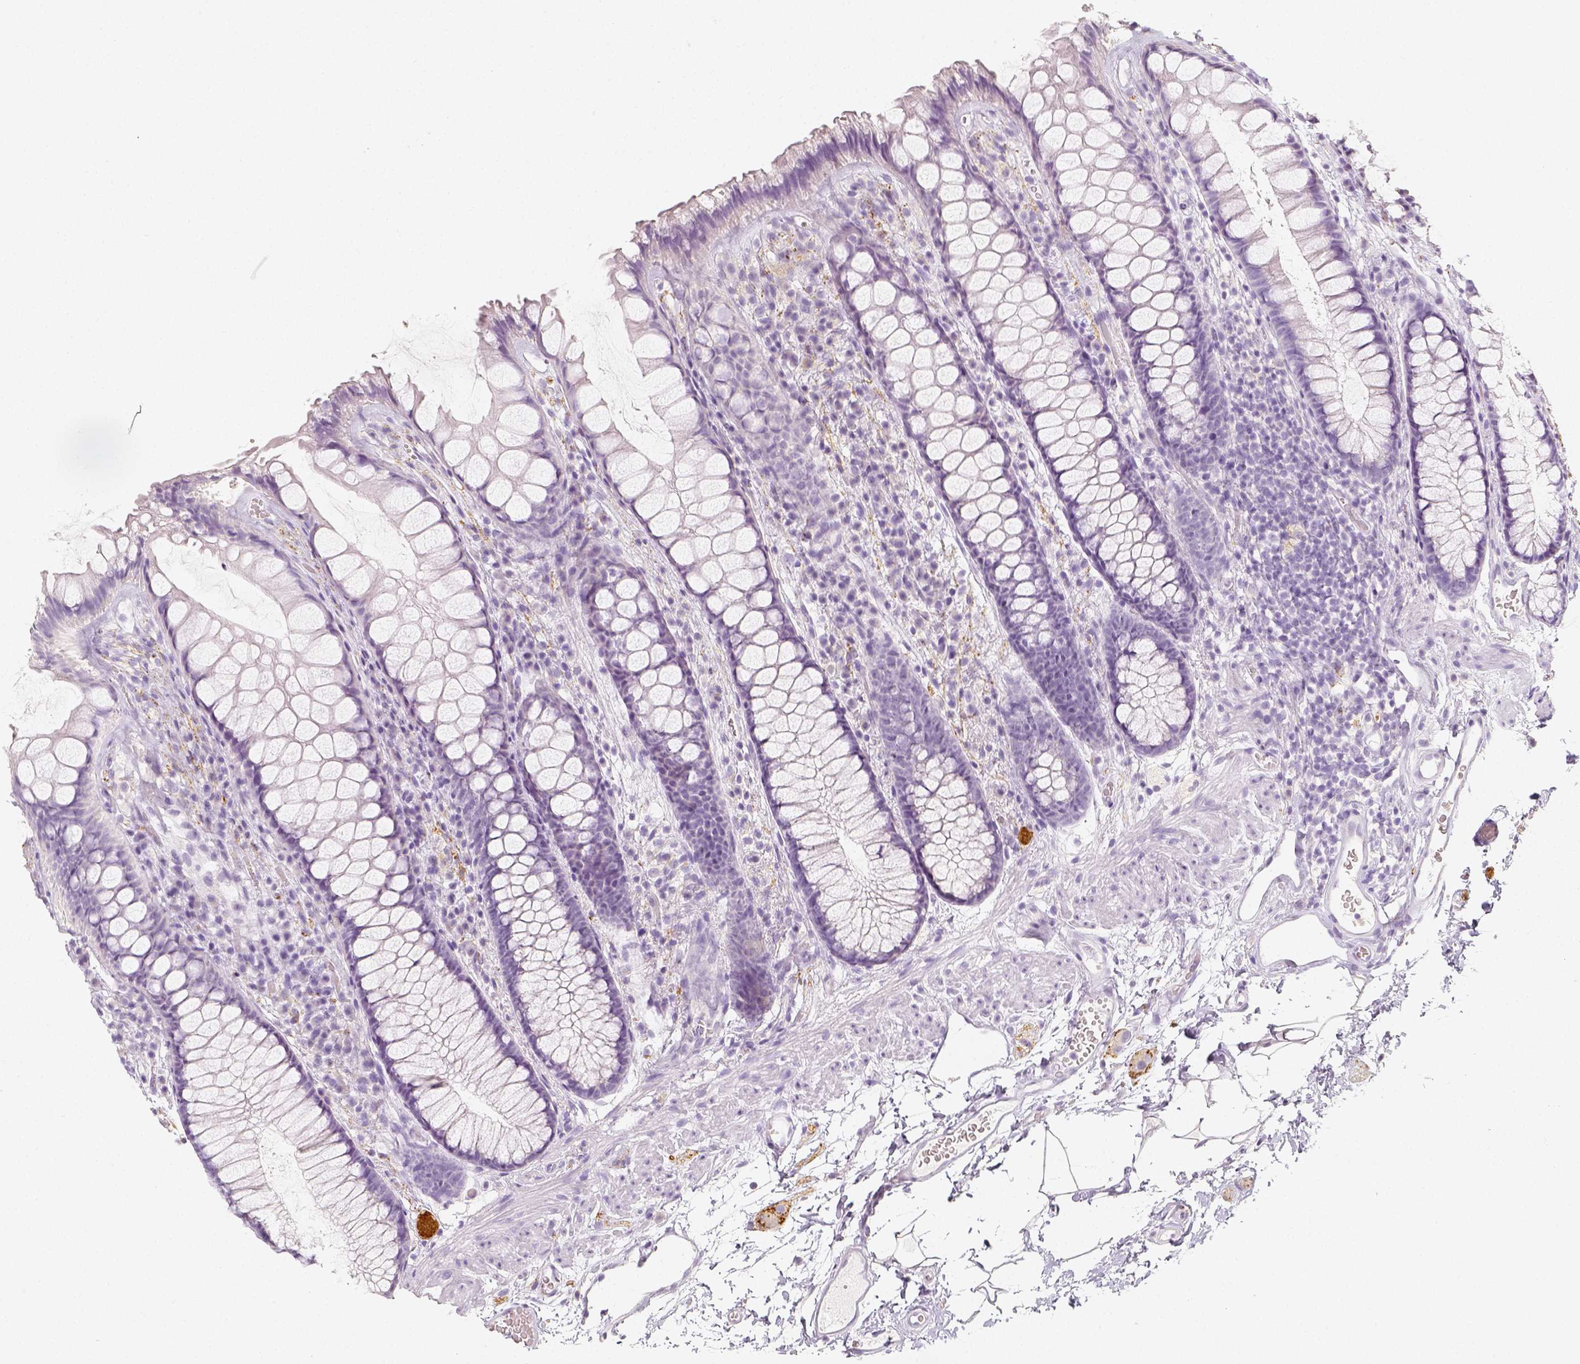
{"staining": {"intensity": "negative", "quantity": "none", "location": "none"}, "tissue": "rectum", "cell_type": "Glandular cells", "image_type": "normal", "snomed": [{"axis": "morphology", "description": "Normal tissue, NOS"}, {"axis": "topography", "description": "Rectum"}], "caption": "Benign rectum was stained to show a protein in brown. There is no significant expression in glandular cells. The staining was performed using DAB (3,3'-diaminobenzidine) to visualize the protein expression in brown, while the nuclei were stained in blue with hematoxylin (Magnification: 20x).", "gene": "NECAB2", "patient": {"sex": "female", "age": 62}}